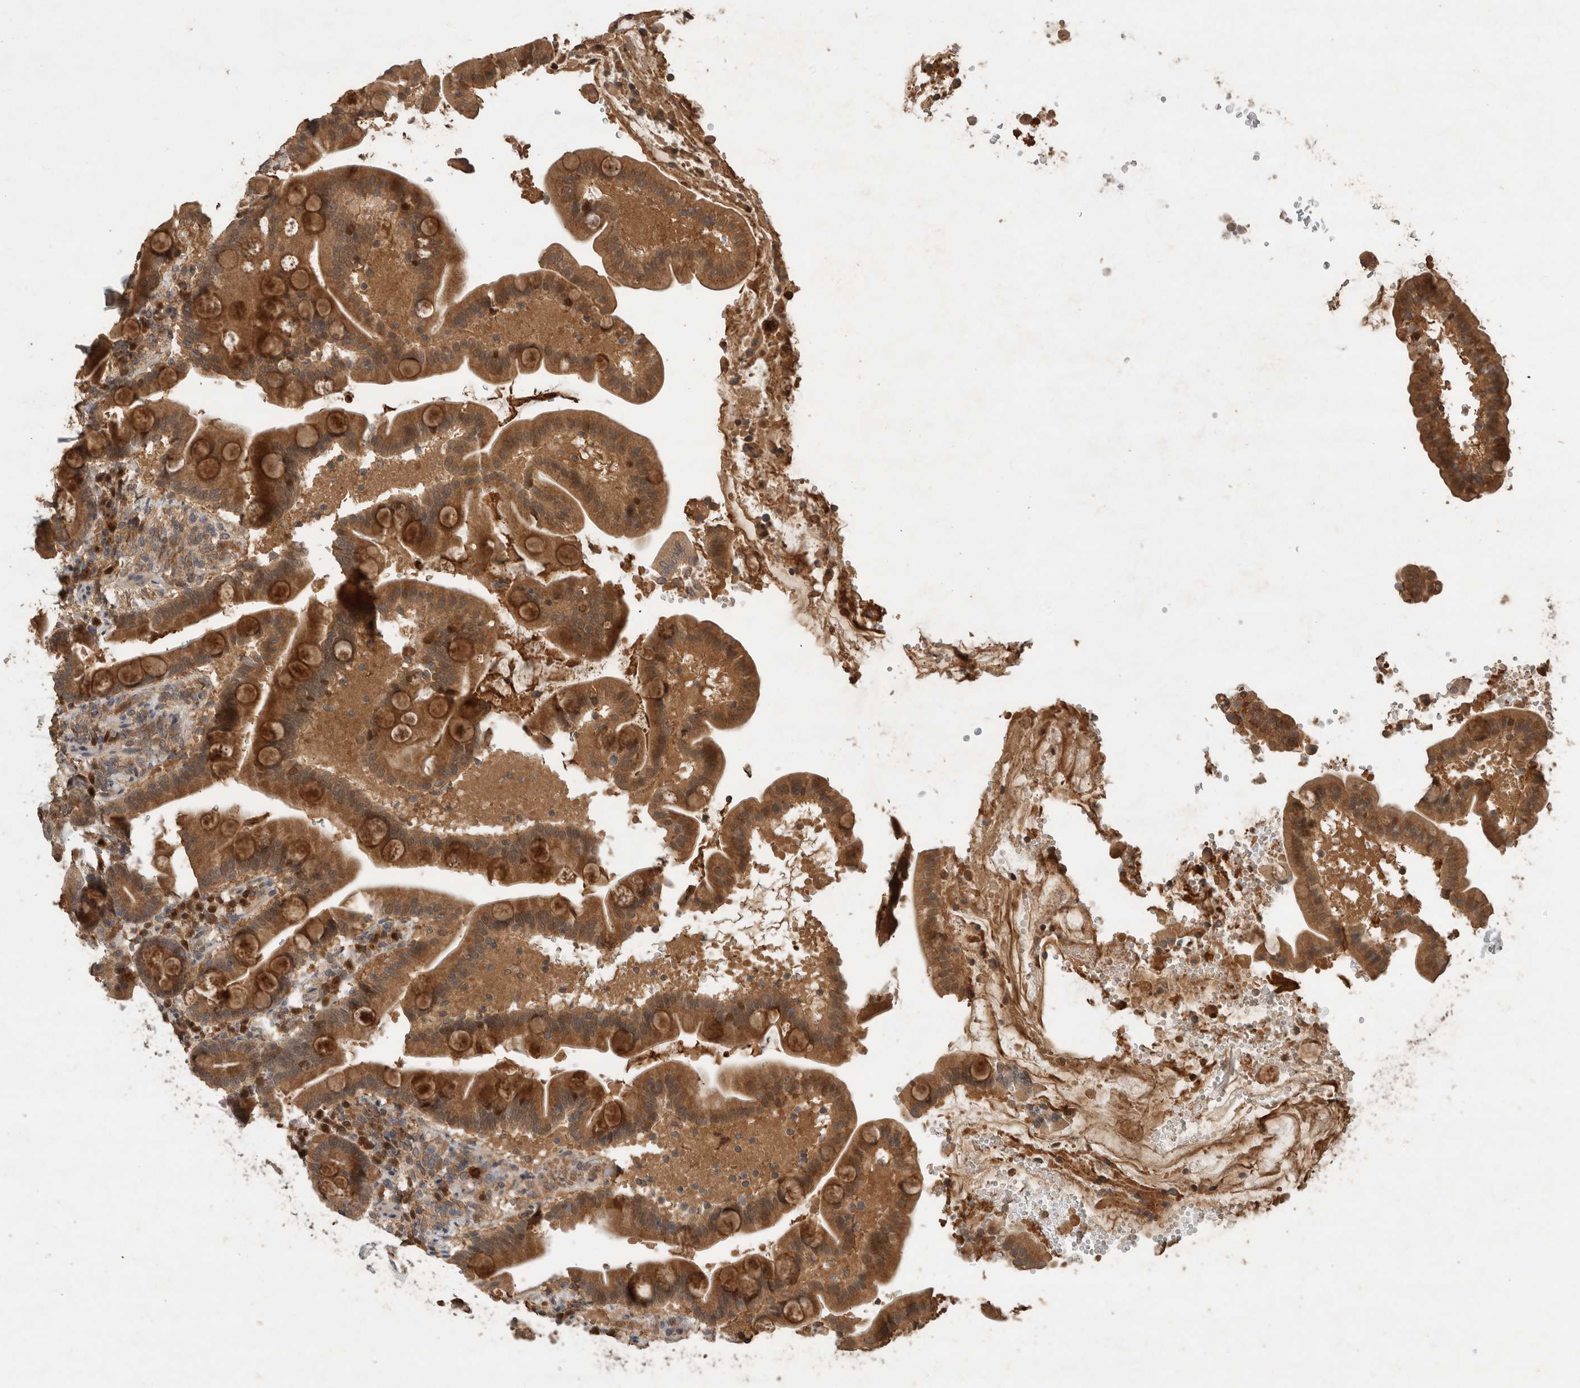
{"staining": {"intensity": "strong", "quantity": "25%-75%", "location": "cytoplasmic/membranous"}, "tissue": "duodenum", "cell_type": "Glandular cells", "image_type": "normal", "snomed": [{"axis": "morphology", "description": "Normal tissue, NOS"}, {"axis": "topography", "description": "Duodenum"}], "caption": "High-power microscopy captured an immunohistochemistry (IHC) photomicrograph of benign duodenum, revealing strong cytoplasmic/membranous positivity in approximately 25%-75% of glandular cells.", "gene": "OTUD7B", "patient": {"sex": "male", "age": 54}}